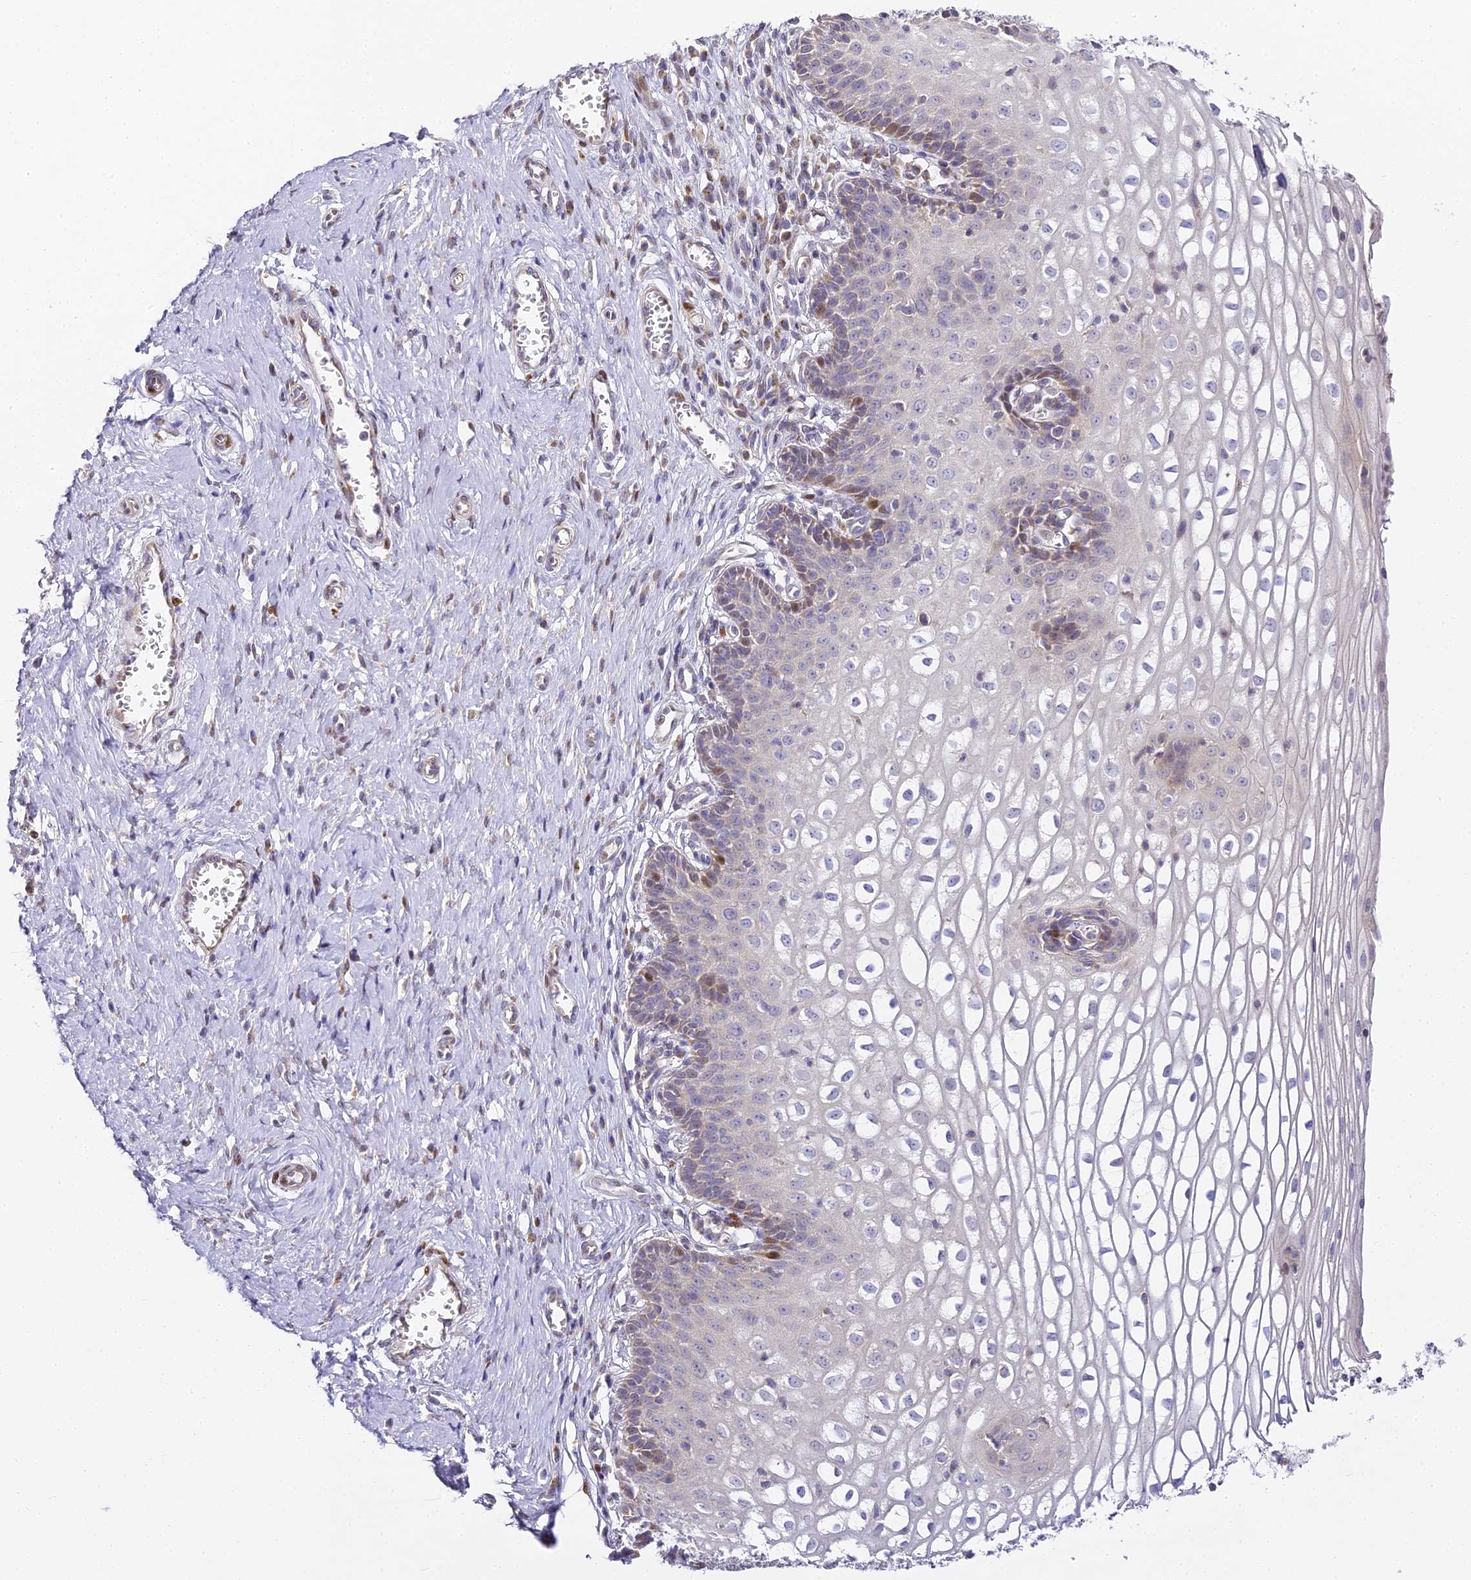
{"staining": {"intensity": "weak", "quantity": "<25%", "location": "cytoplasmic/membranous"}, "tissue": "cervix", "cell_type": "Glandular cells", "image_type": "normal", "snomed": [{"axis": "morphology", "description": "Normal tissue, NOS"}, {"axis": "morphology", "description": "Adenocarcinoma, NOS"}, {"axis": "topography", "description": "Cervix"}], "caption": "DAB immunohistochemical staining of normal cervix demonstrates no significant expression in glandular cells.", "gene": "SERP1", "patient": {"sex": "female", "age": 29}}